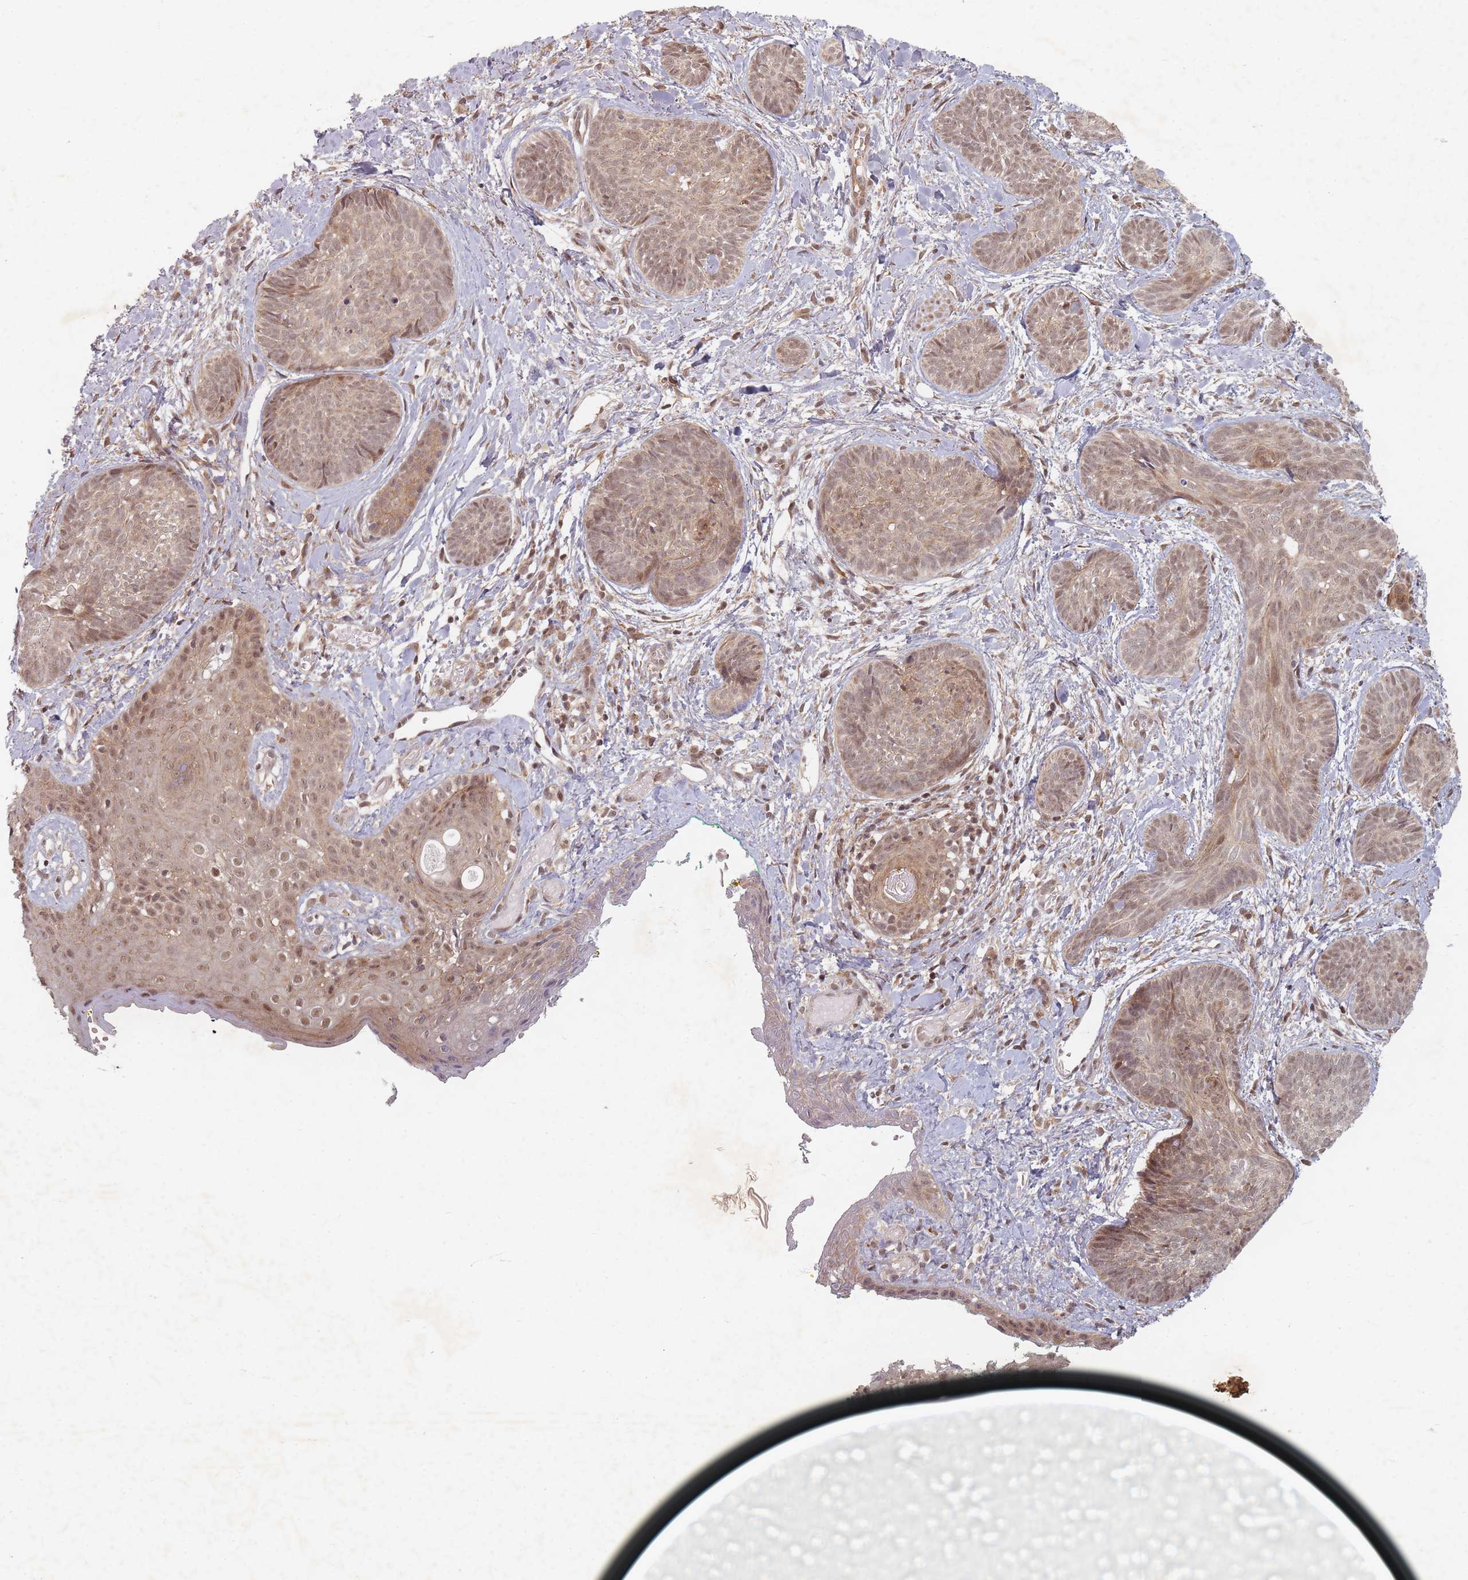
{"staining": {"intensity": "moderate", "quantity": ">75%", "location": "cytoplasmic/membranous,nuclear"}, "tissue": "skin cancer", "cell_type": "Tumor cells", "image_type": "cancer", "snomed": [{"axis": "morphology", "description": "Basal cell carcinoma"}, {"axis": "topography", "description": "Skin"}], "caption": "Protein expression analysis of human basal cell carcinoma (skin) reveals moderate cytoplasmic/membranous and nuclear expression in about >75% of tumor cells.", "gene": "RADX", "patient": {"sex": "female", "age": 81}}